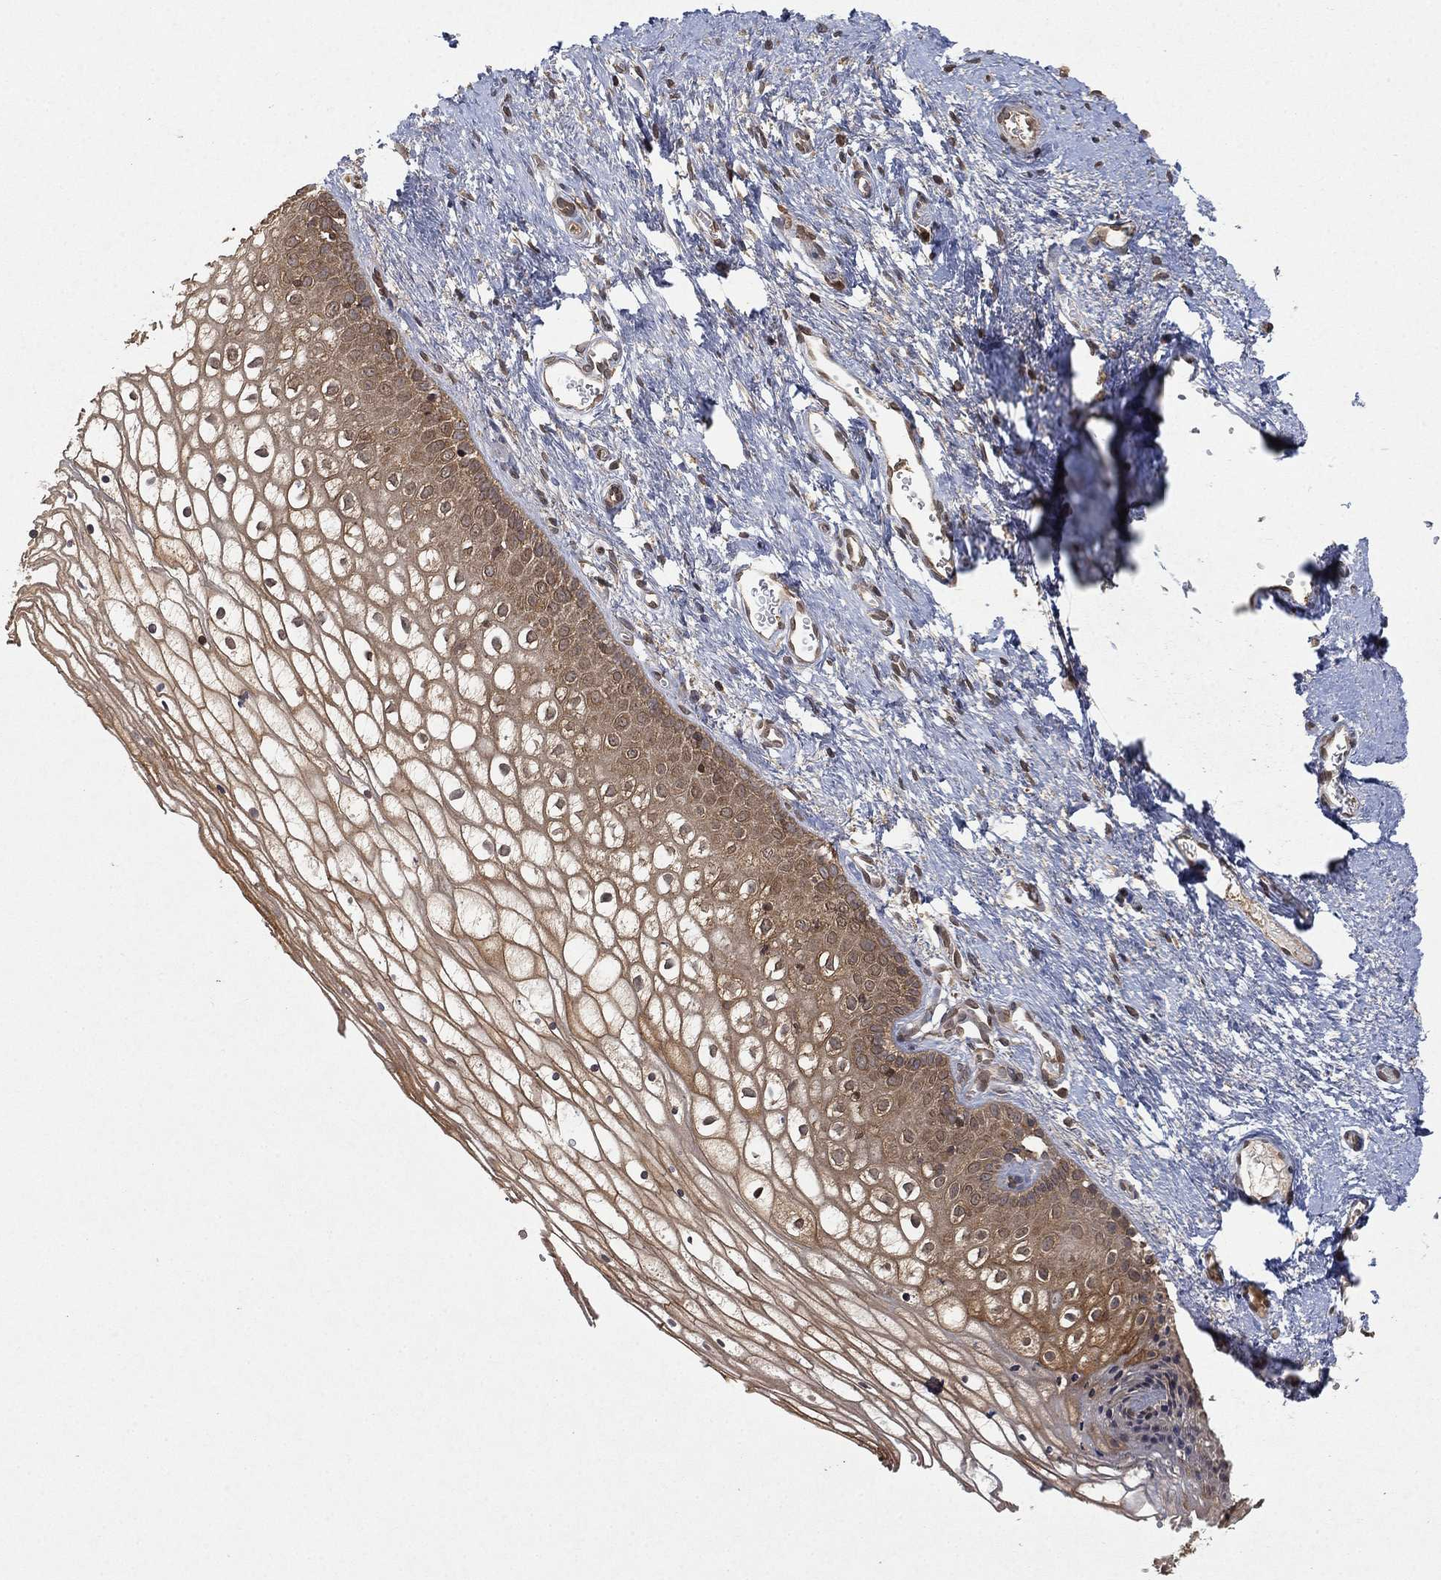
{"staining": {"intensity": "moderate", "quantity": ">75%", "location": "cytoplasmic/membranous"}, "tissue": "vagina", "cell_type": "Squamous epithelial cells", "image_type": "normal", "snomed": [{"axis": "morphology", "description": "Normal tissue, NOS"}, {"axis": "topography", "description": "Vagina"}], "caption": "A high-resolution image shows immunohistochemistry (IHC) staining of benign vagina, which shows moderate cytoplasmic/membranous expression in about >75% of squamous epithelial cells. (brown staining indicates protein expression, while blue staining denotes nuclei).", "gene": "UBA5", "patient": {"sex": "female", "age": 32}}